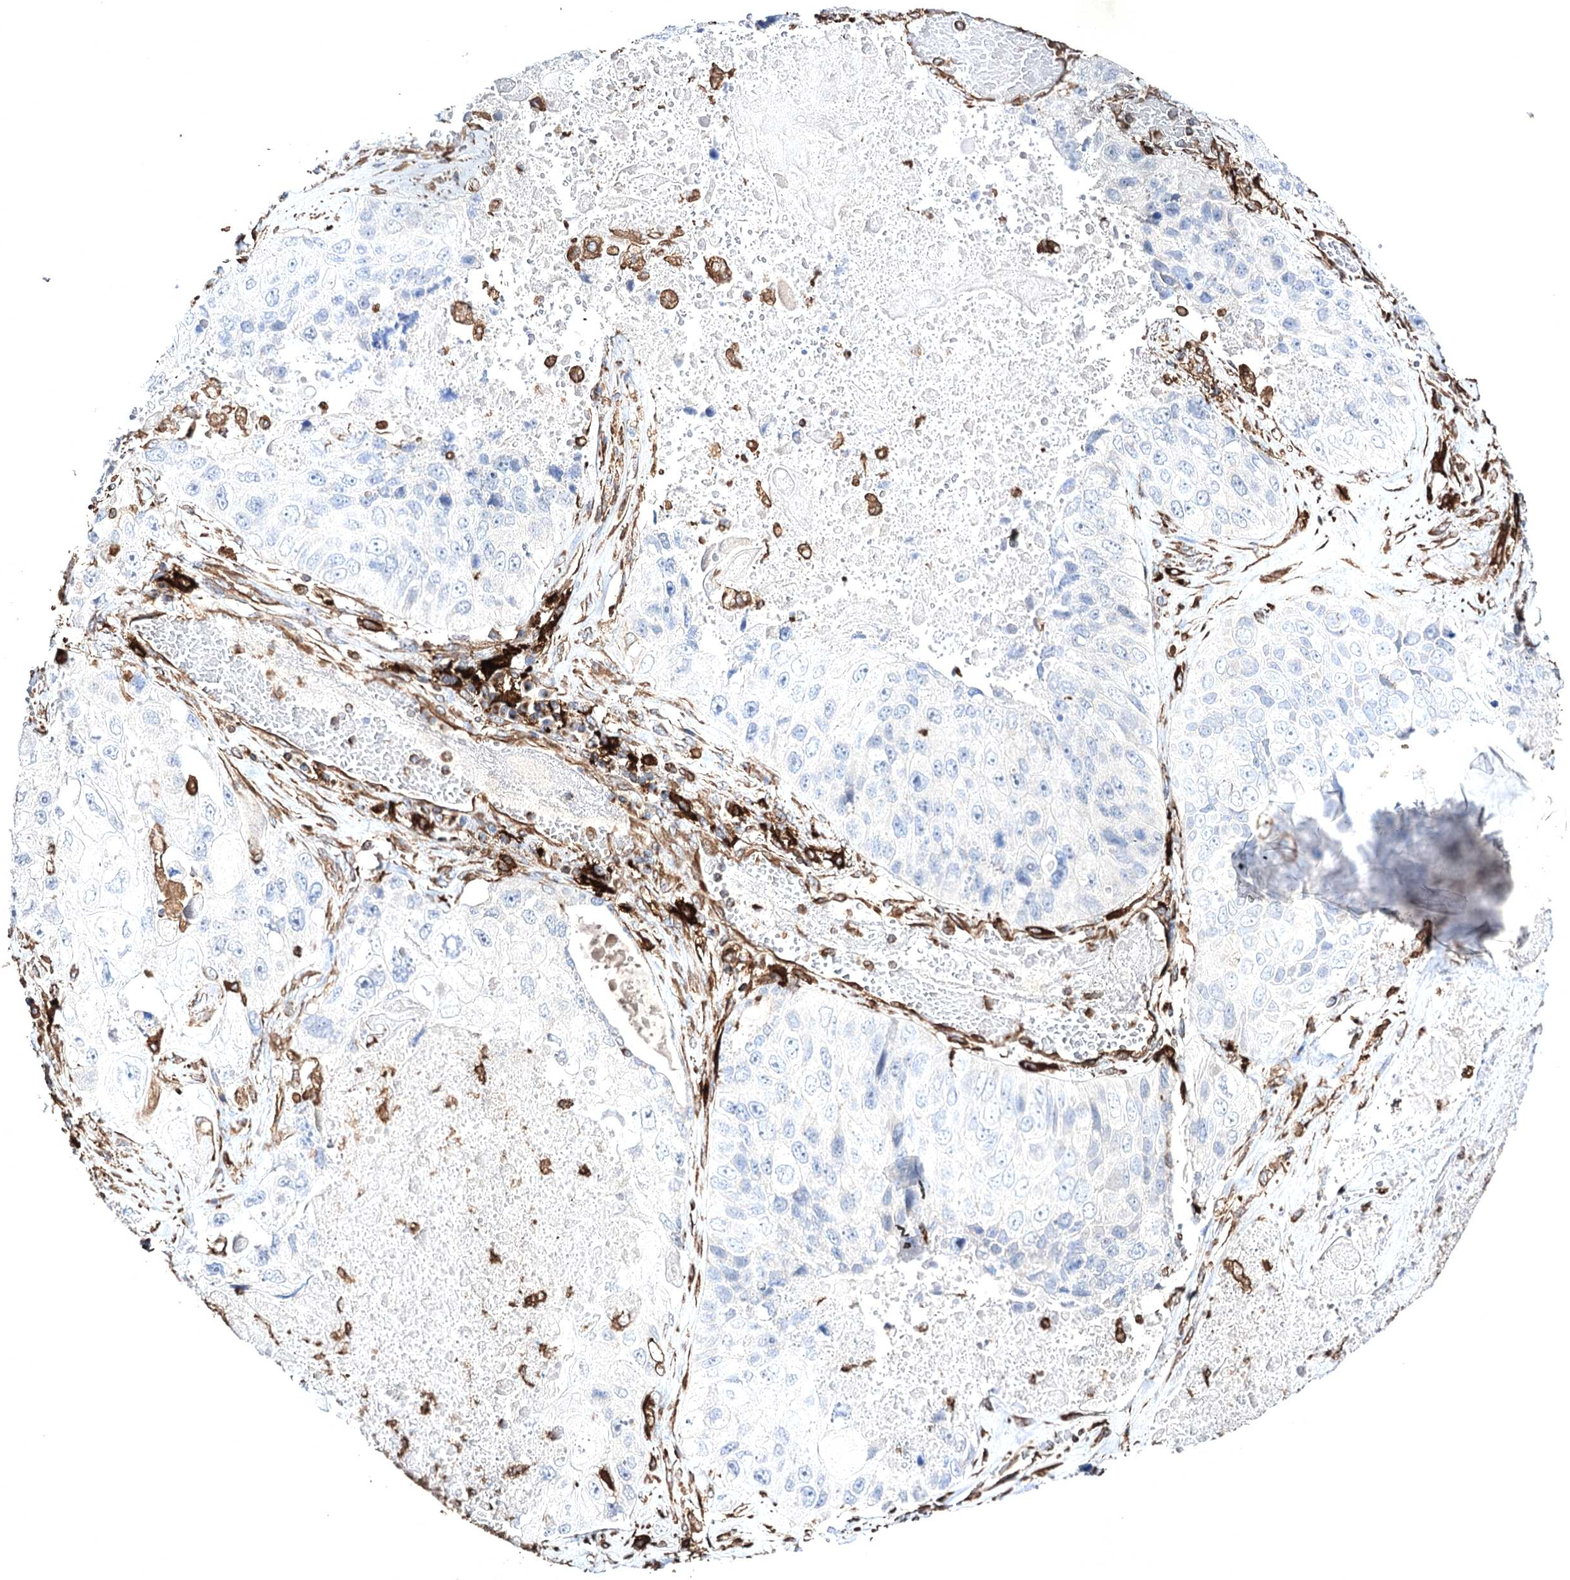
{"staining": {"intensity": "negative", "quantity": "none", "location": "none"}, "tissue": "lung cancer", "cell_type": "Tumor cells", "image_type": "cancer", "snomed": [{"axis": "morphology", "description": "Squamous cell carcinoma, NOS"}, {"axis": "topography", "description": "Lung"}], "caption": "The IHC image has no significant staining in tumor cells of lung cancer tissue.", "gene": "CLEC4M", "patient": {"sex": "male", "age": 61}}